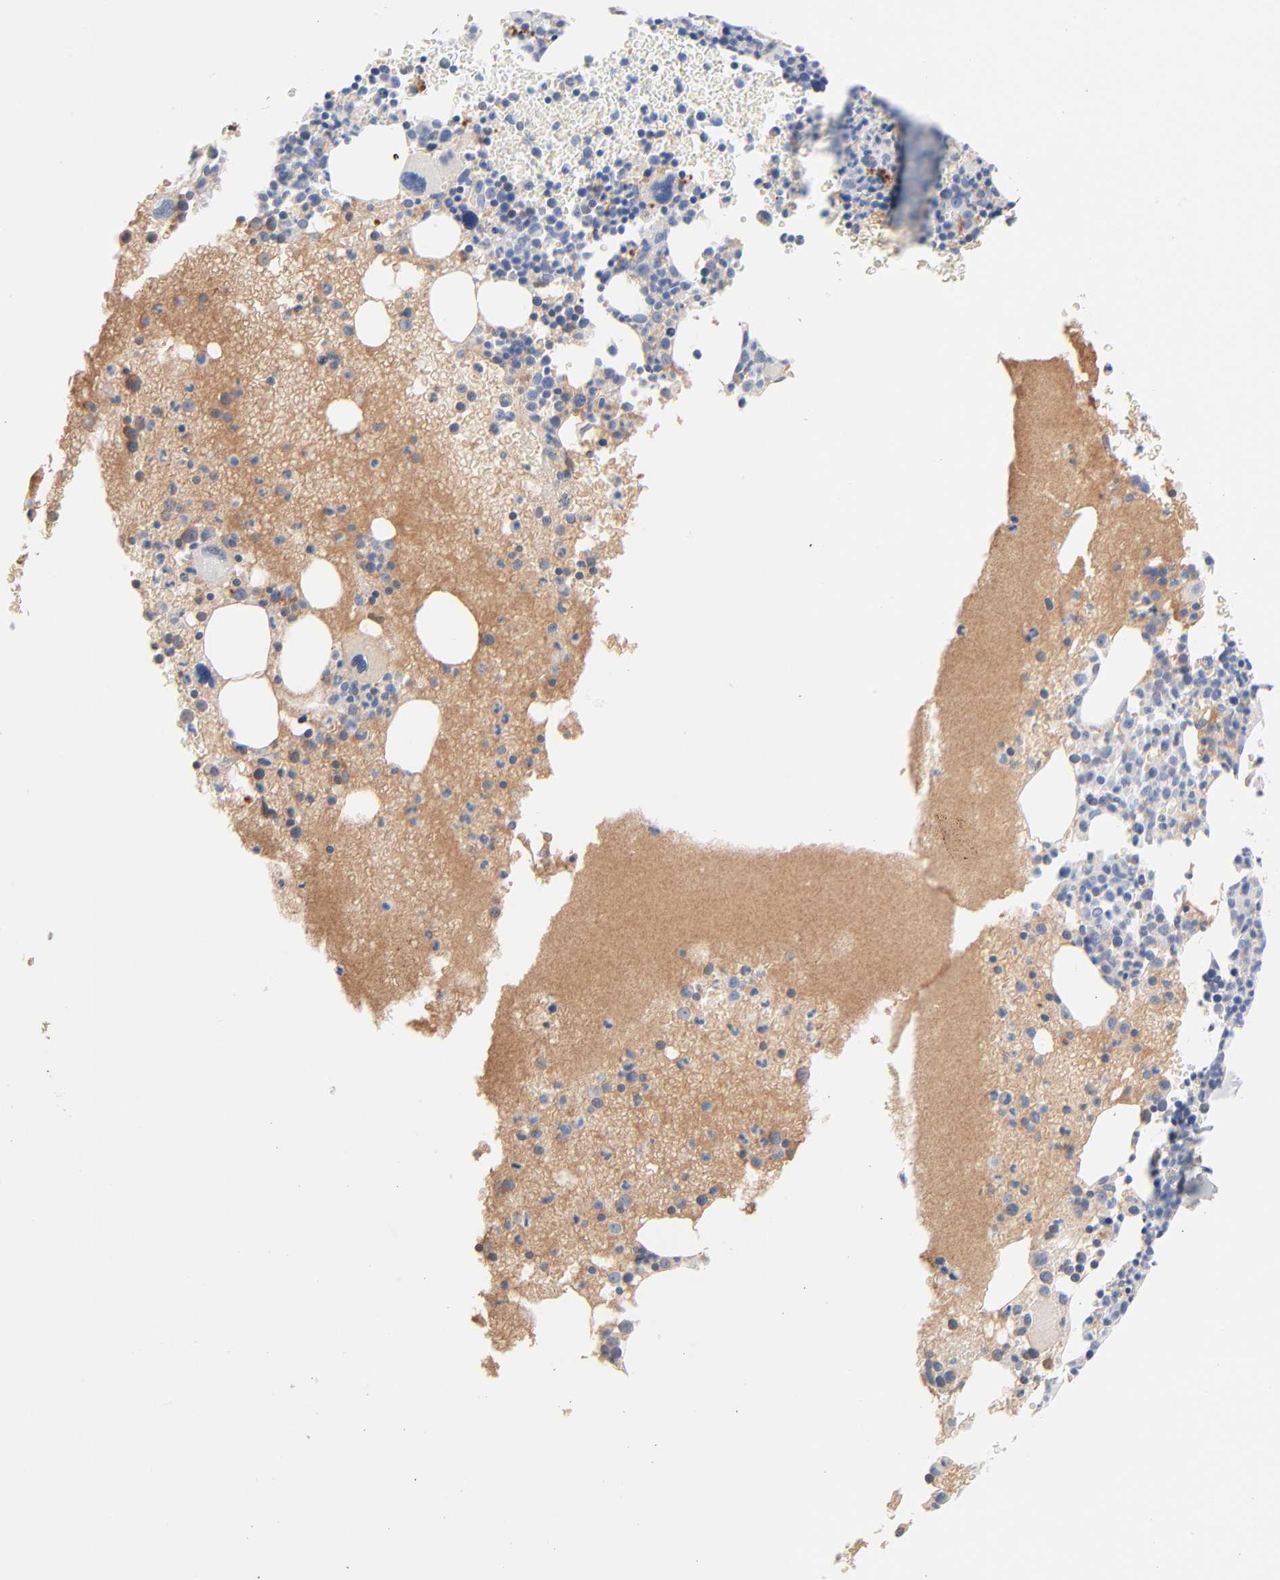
{"staining": {"intensity": "negative", "quantity": "none", "location": "none"}, "tissue": "bone marrow", "cell_type": "Hematopoietic cells", "image_type": "normal", "snomed": [{"axis": "morphology", "description": "Normal tissue, NOS"}, {"axis": "topography", "description": "Bone marrow"}], "caption": "Protein analysis of normal bone marrow reveals no significant staining in hematopoietic cells.", "gene": "SERPINA4", "patient": {"sex": "male", "age": 68}}